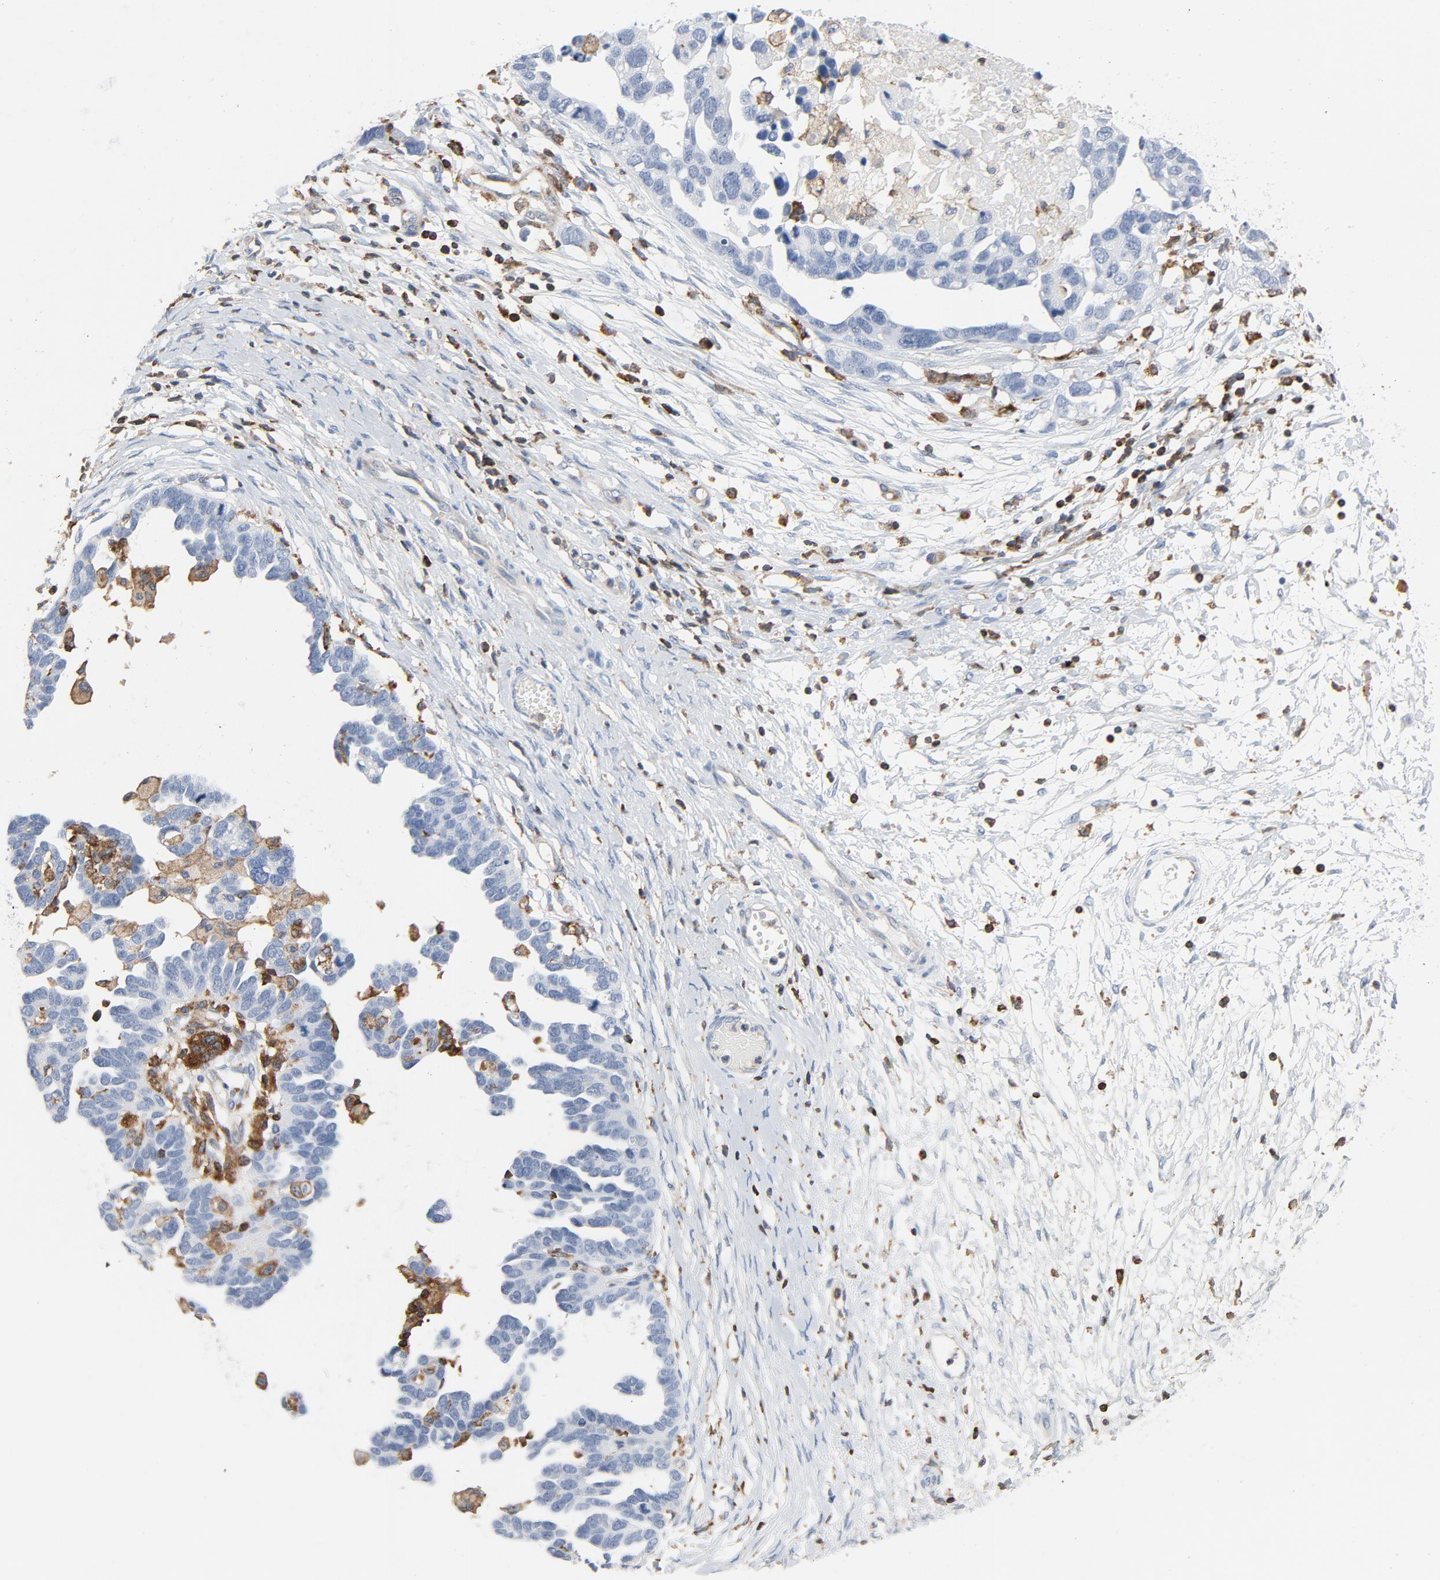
{"staining": {"intensity": "negative", "quantity": "none", "location": "none"}, "tissue": "ovarian cancer", "cell_type": "Tumor cells", "image_type": "cancer", "snomed": [{"axis": "morphology", "description": "Cystadenocarcinoma, serous, NOS"}, {"axis": "topography", "description": "Ovary"}], "caption": "Human ovarian serous cystadenocarcinoma stained for a protein using immunohistochemistry (IHC) demonstrates no positivity in tumor cells.", "gene": "LCP2", "patient": {"sex": "female", "age": 54}}